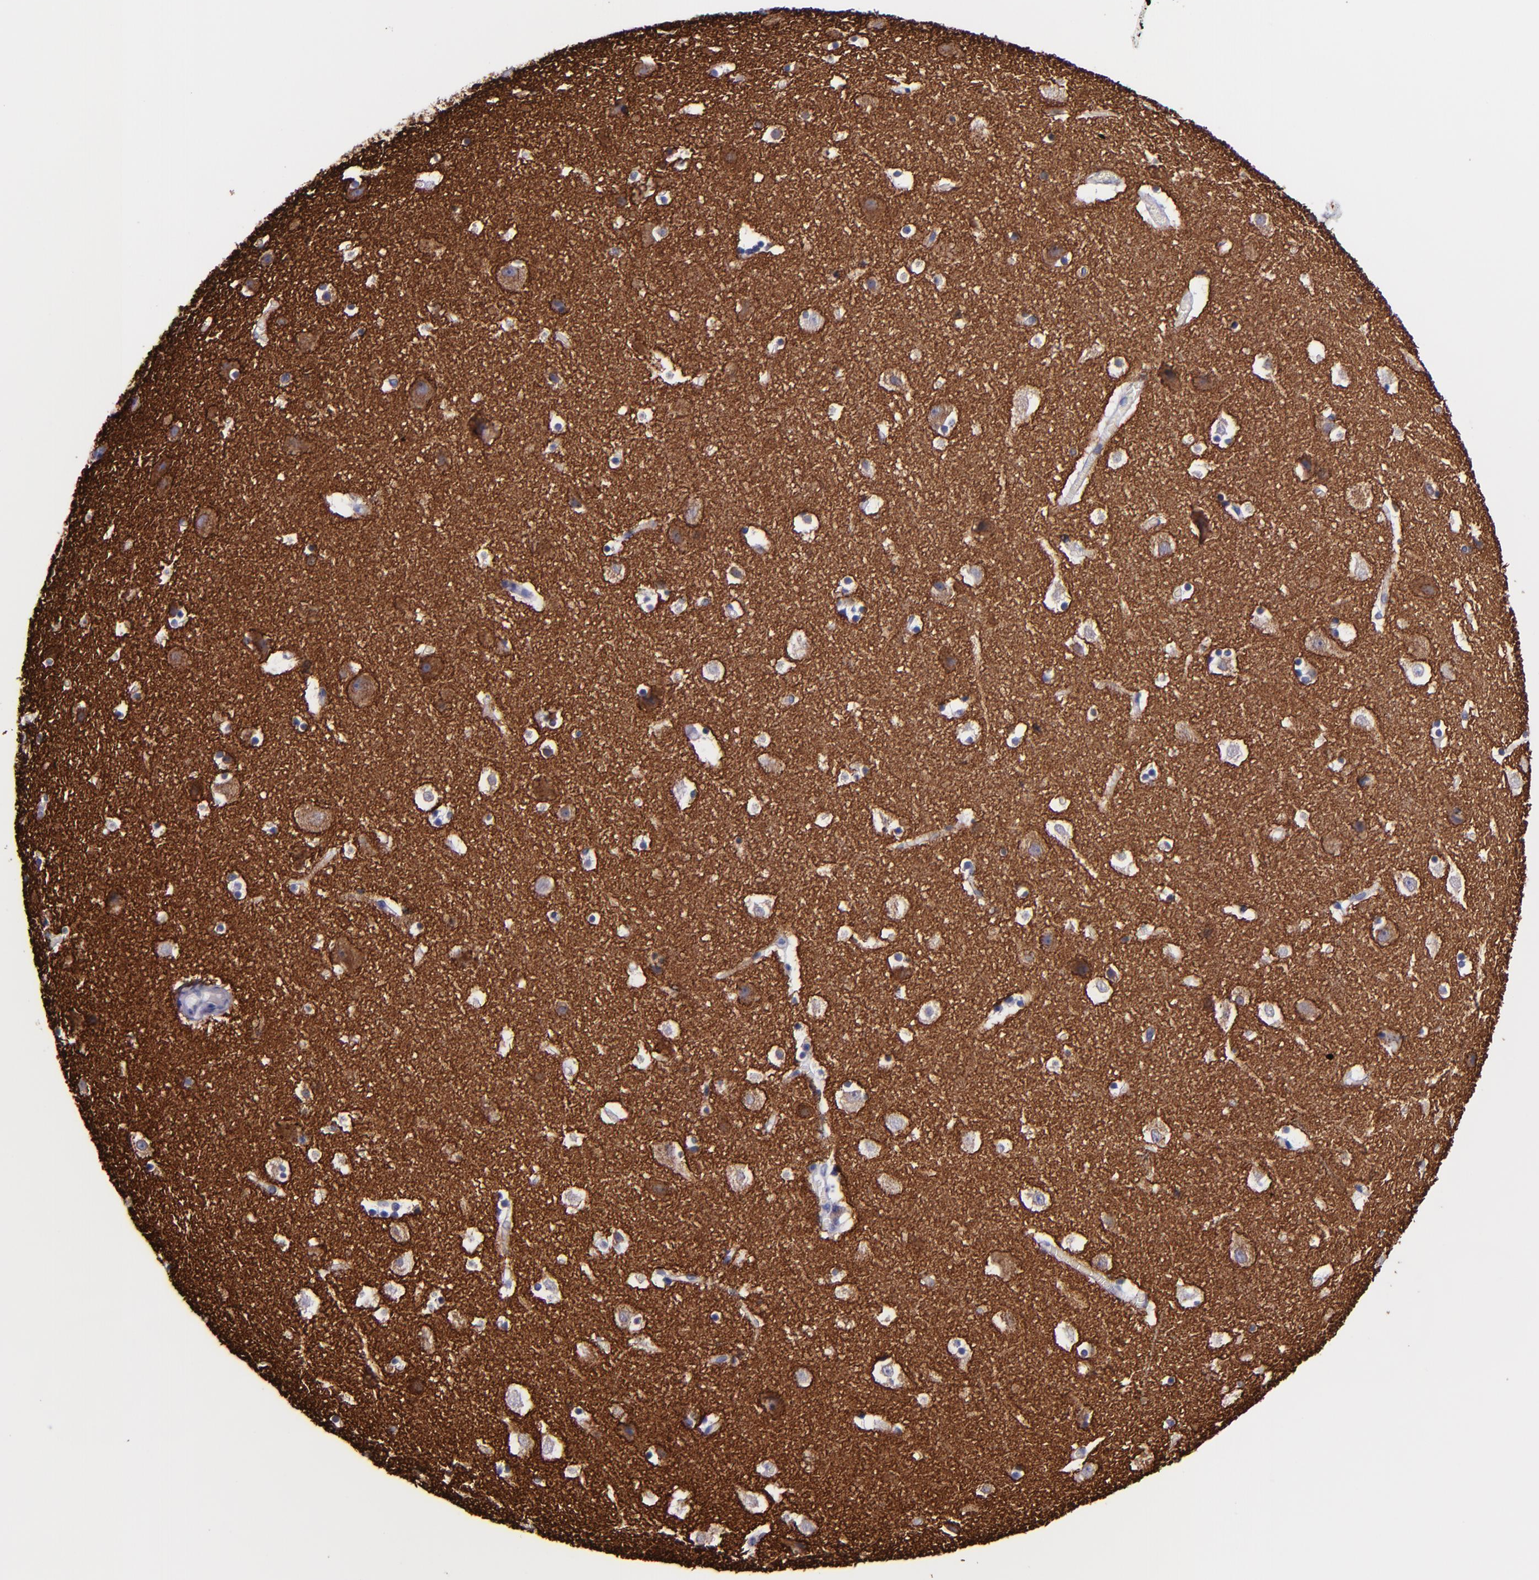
{"staining": {"intensity": "negative", "quantity": "none", "location": "none"}, "tissue": "cerebral cortex", "cell_type": "Endothelial cells", "image_type": "normal", "snomed": [{"axis": "morphology", "description": "Normal tissue, NOS"}, {"axis": "topography", "description": "Cerebral cortex"}], "caption": "Cerebral cortex stained for a protein using IHC exhibits no staining endothelial cells.", "gene": "SV2A", "patient": {"sex": "male", "age": 45}}